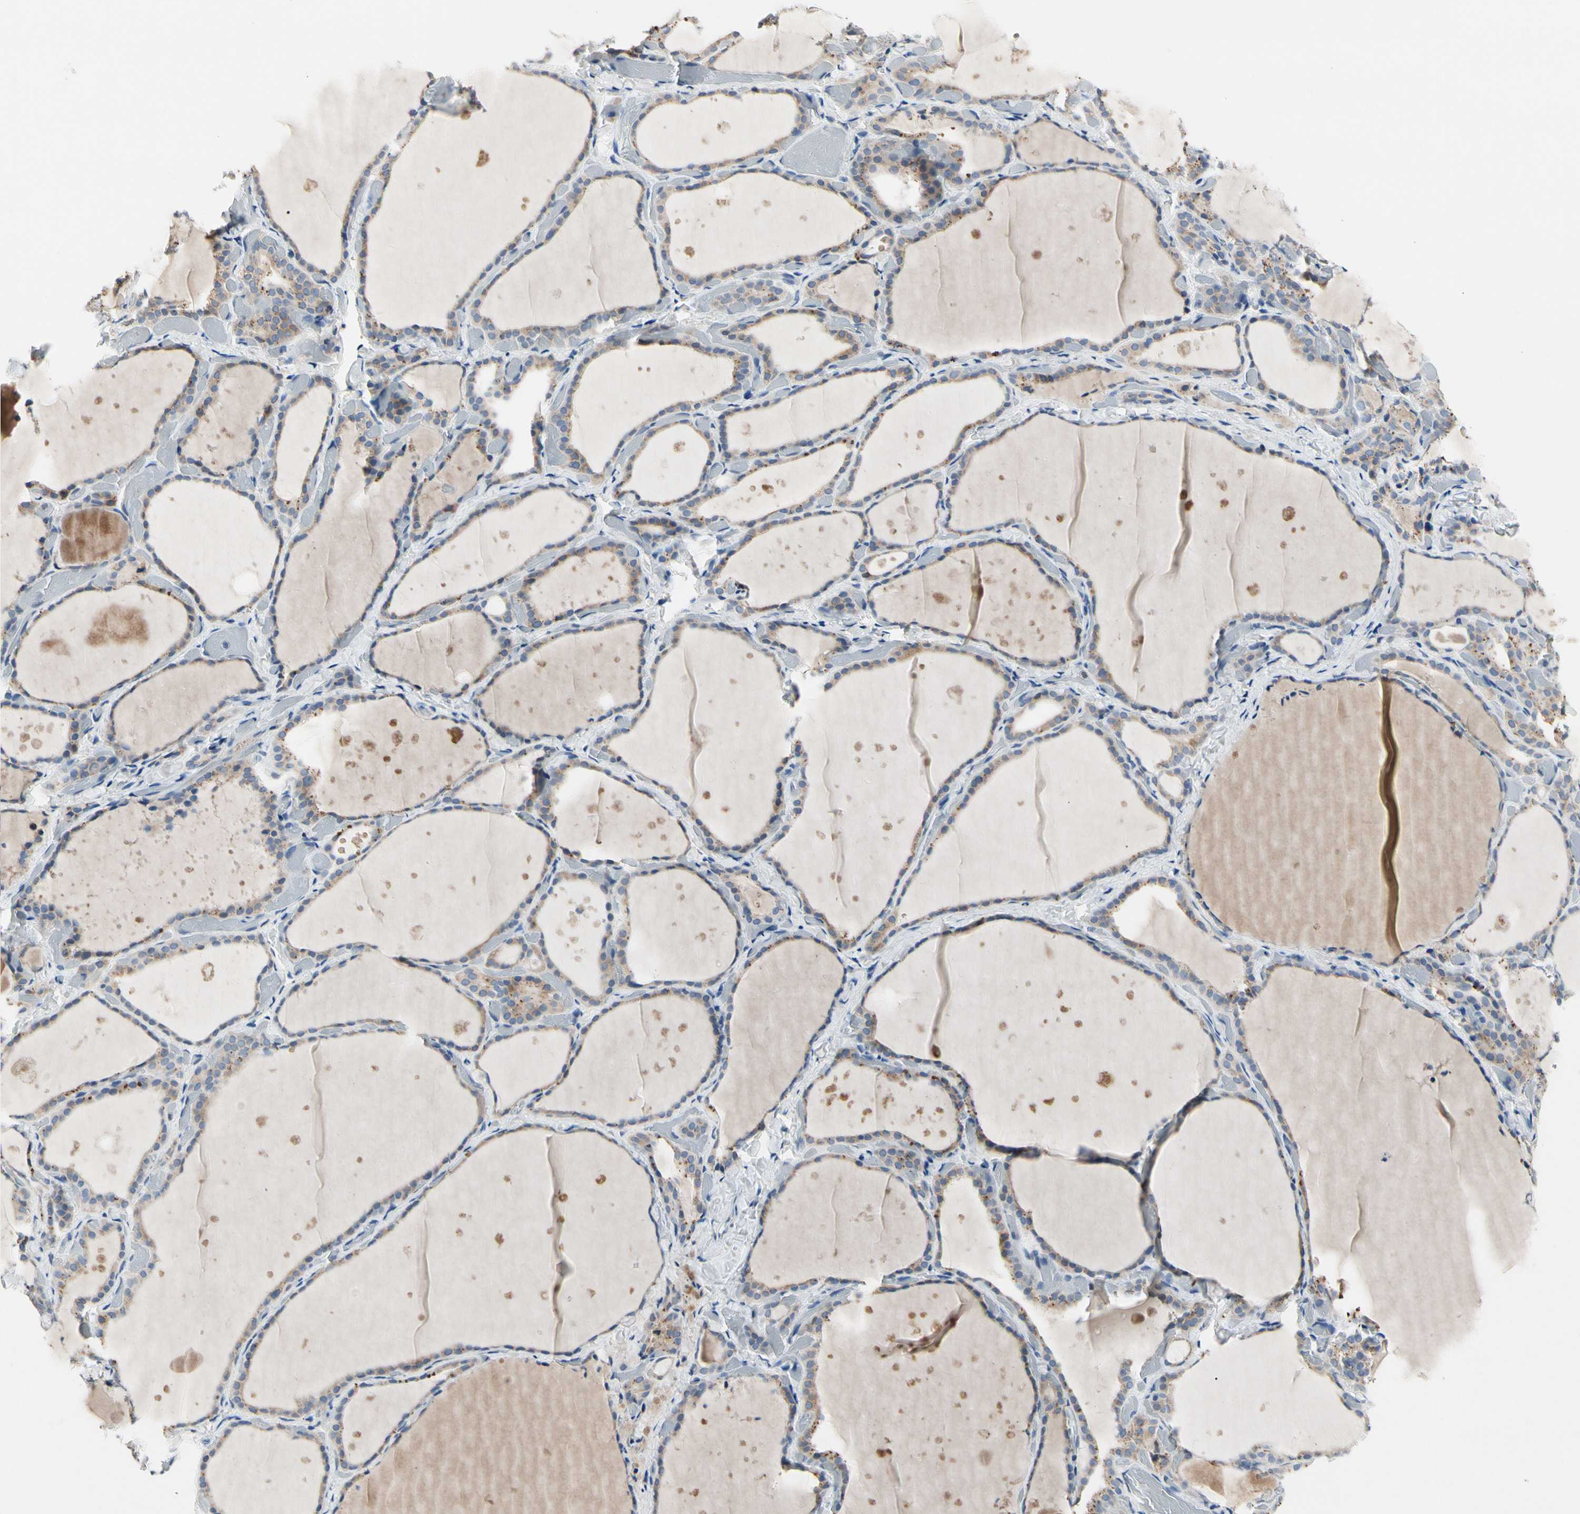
{"staining": {"intensity": "weak", "quantity": ">75%", "location": "cytoplasmic/membranous"}, "tissue": "thyroid gland", "cell_type": "Glandular cells", "image_type": "normal", "snomed": [{"axis": "morphology", "description": "Normal tissue, NOS"}, {"axis": "topography", "description": "Thyroid gland"}], "caption": "Human thyroid gland stained with a protein marker exhibits weak staining in glandular cells.", "gene": "ECRG4", "patient": {"sex": "female", "age": 44}}